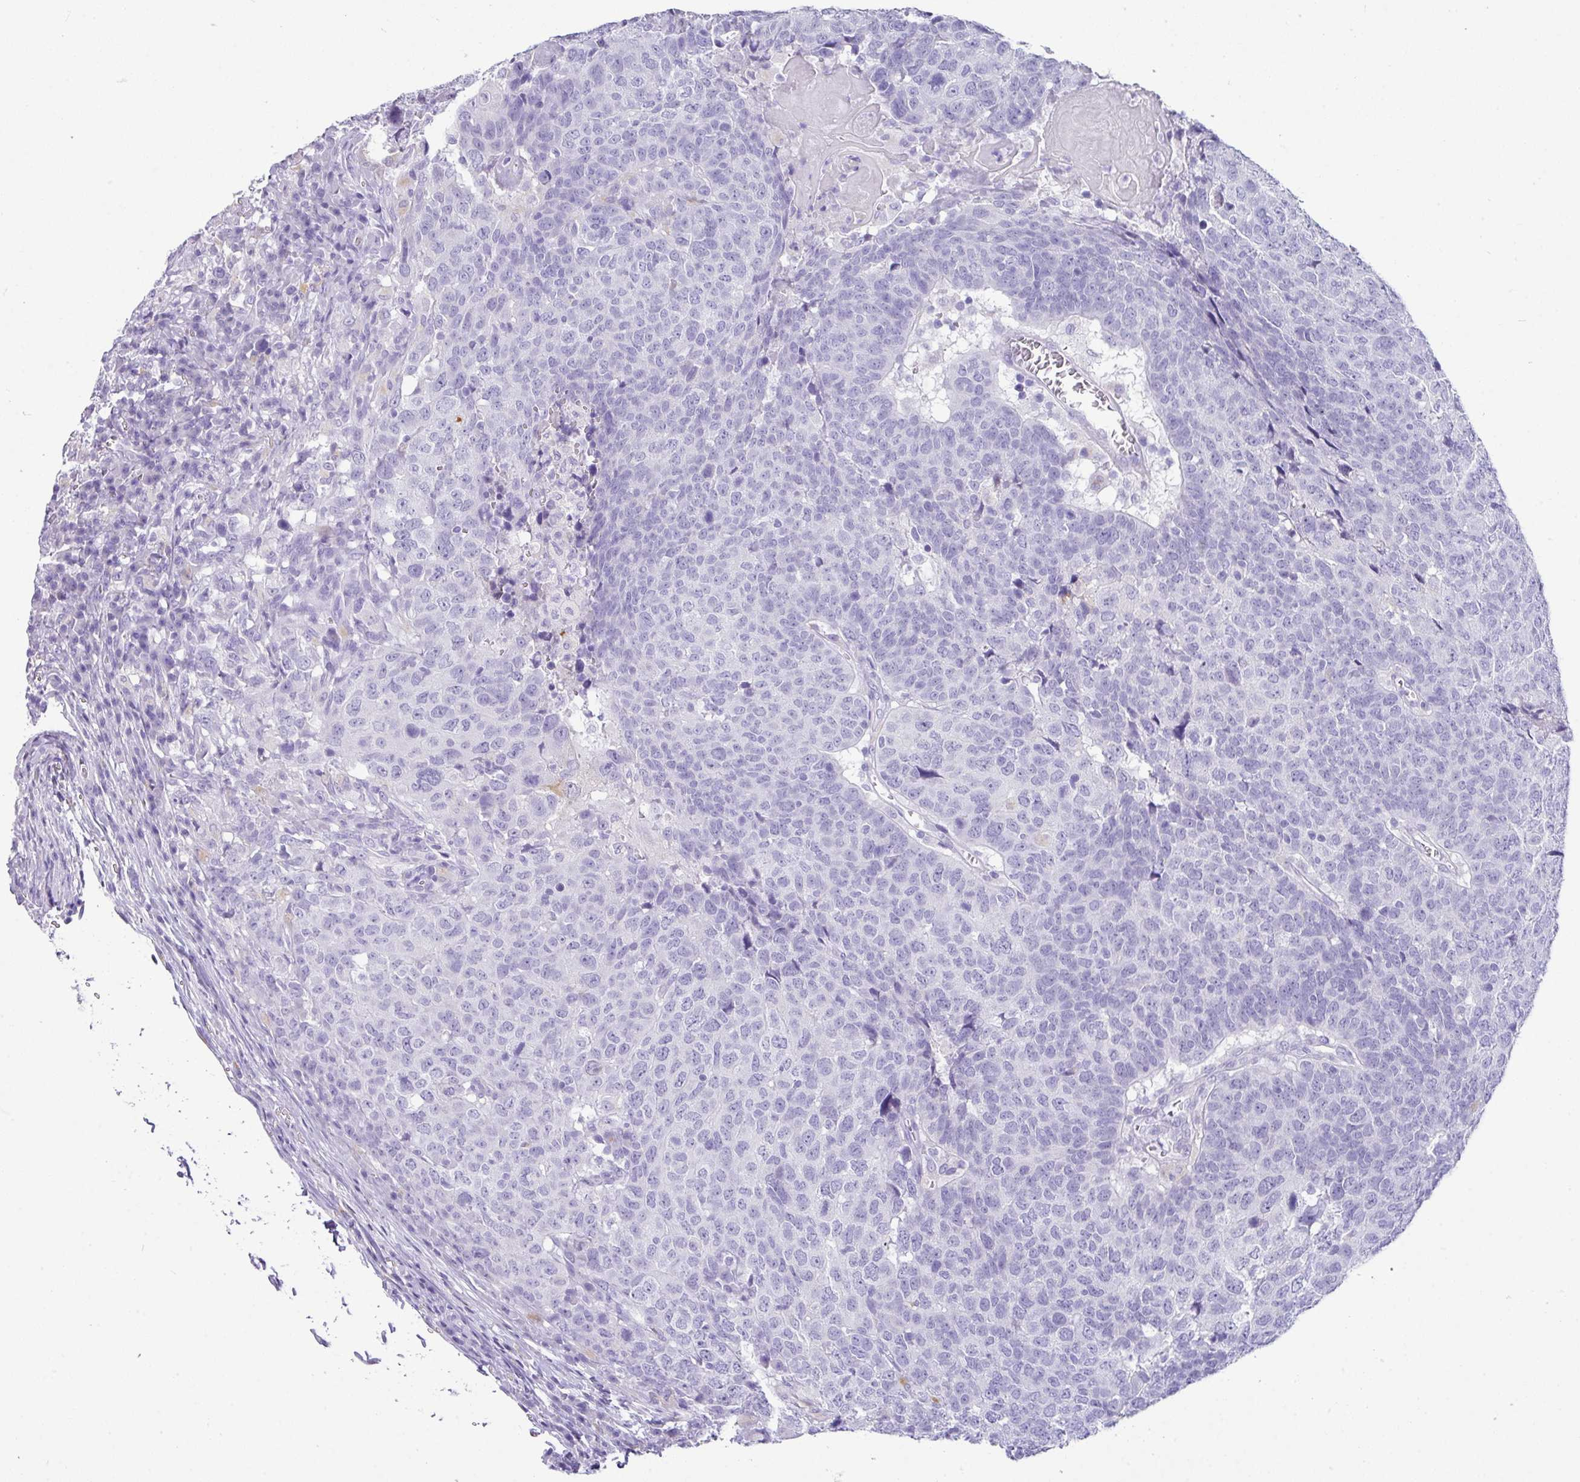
{"staining": {"intensity": "negative", "quantity": "none", "location": "none"}, "tissue": "head and neck cancer", "cell_type": "Tumor cells", "image_type": "cancer", "snomed": [{"axis": "morphology", "description": "Normal tissue, NOS"}, {"axis": "morphology", "description": "Squamous cell carcinoma, NOS"}, {"axis": "topography", "description": "Skeletal muscle"}, {"axis": "topography", "description": "Vascular tissue"}, {"axis": "topography", "description": "Peripheral nerve tissue"}, {"axis": "topography", "description": "Head-Neck"}], "caption": "Squamous cell carcinoma (head and neck) was stained to show a protein in brown. There is no significant positivity in tumor cells. The staining was performed using DAB (3,3'-diaminobenzidine) to visualize the protein expression in brown, while the nuclei were stained in blue with hematoxylin (Magnification: 20x).", "gene": "NCCRP1", "patient": {"sex": "male", "age": 66}}